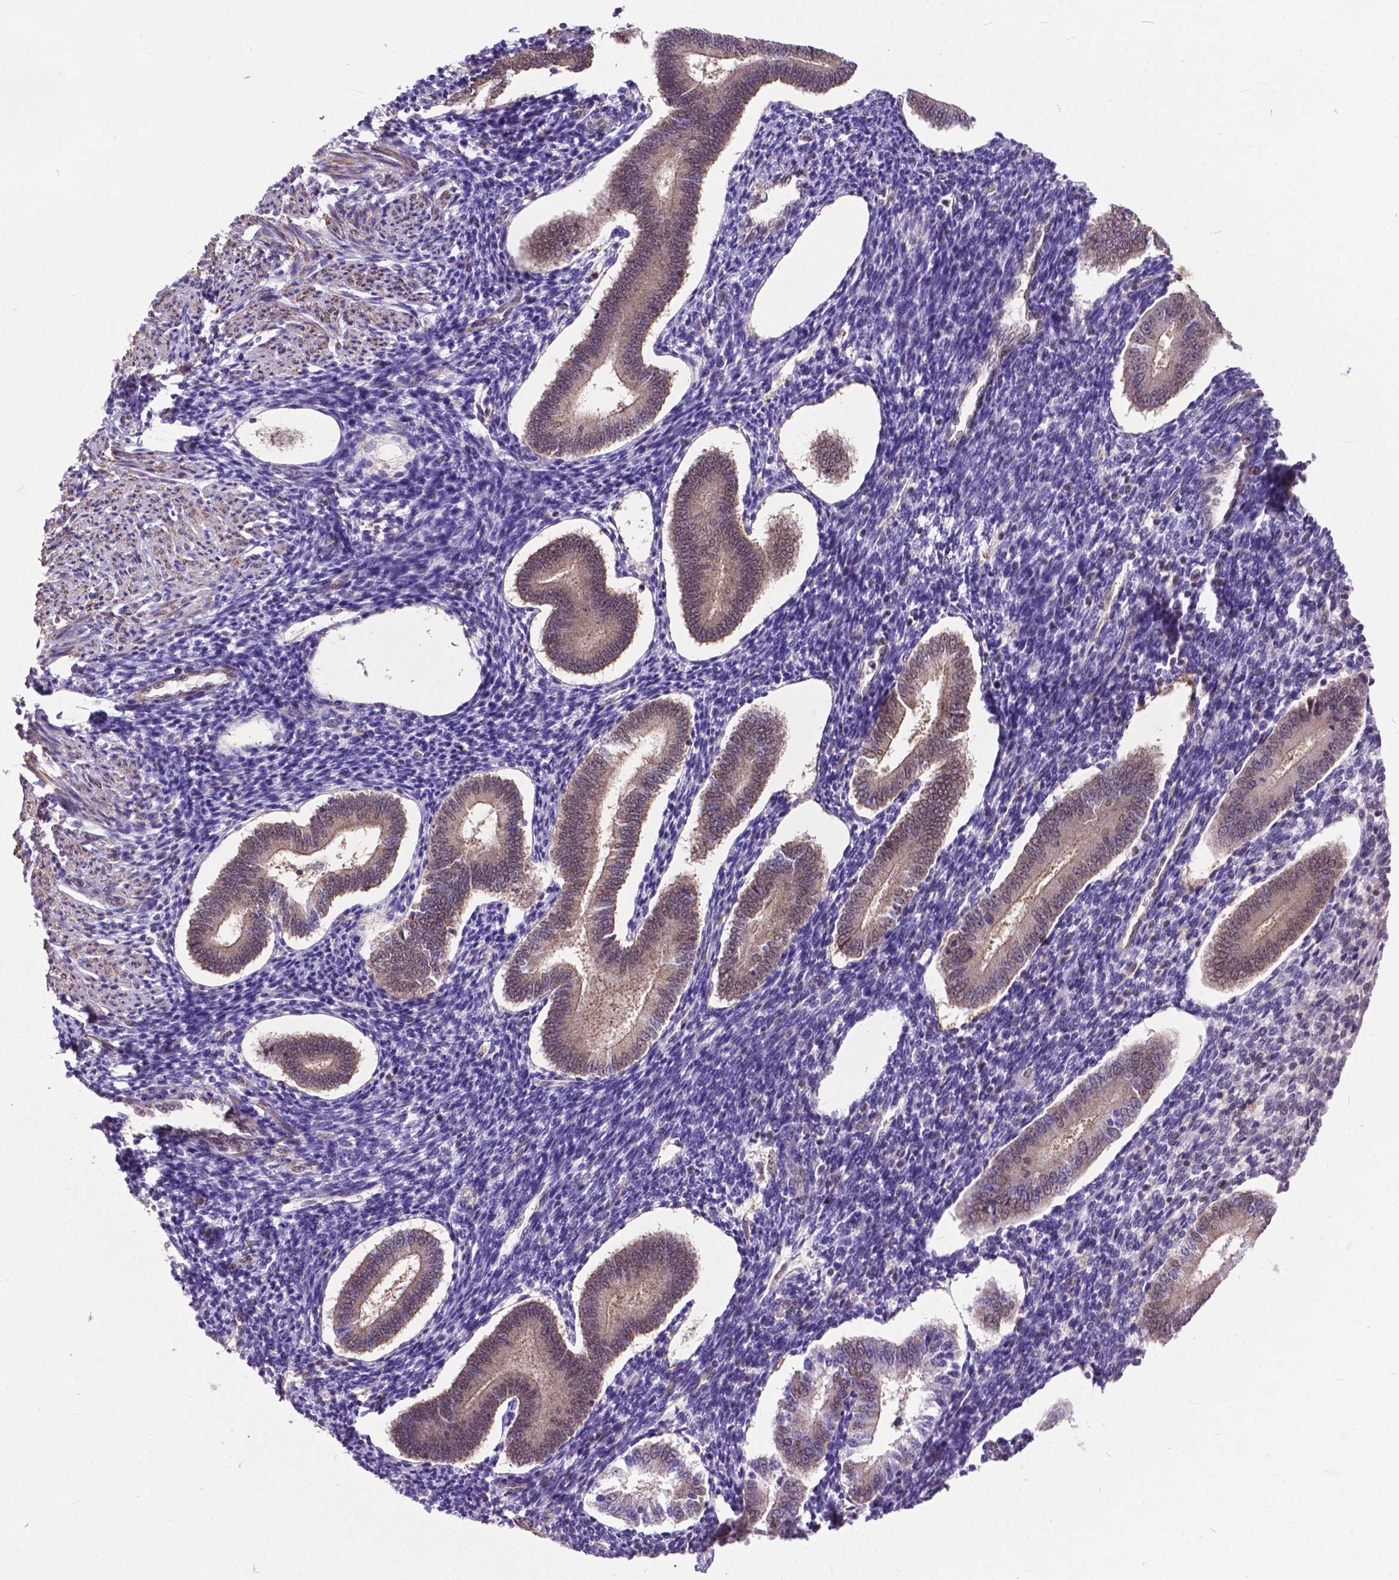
{"staining": {"intensity": "negative", "quantity": "none", "location": "none"}, "tissue": "endometrium", "cell_type": "Cells in endometrial stroma", "image_type": "normal", "snomed": [{"axis": "morphology", "description": "Normal tissue, NOS"}, {"axis": "topography", "description": "Endometrium"}], "caption": "An IHC photomicrograph of unremarkable endometrium is shown. There is no staining in cells in endometrial stroma of endometrium.", "gene": "OTUB1", "patient": {"sex": "female", "age": 40}}